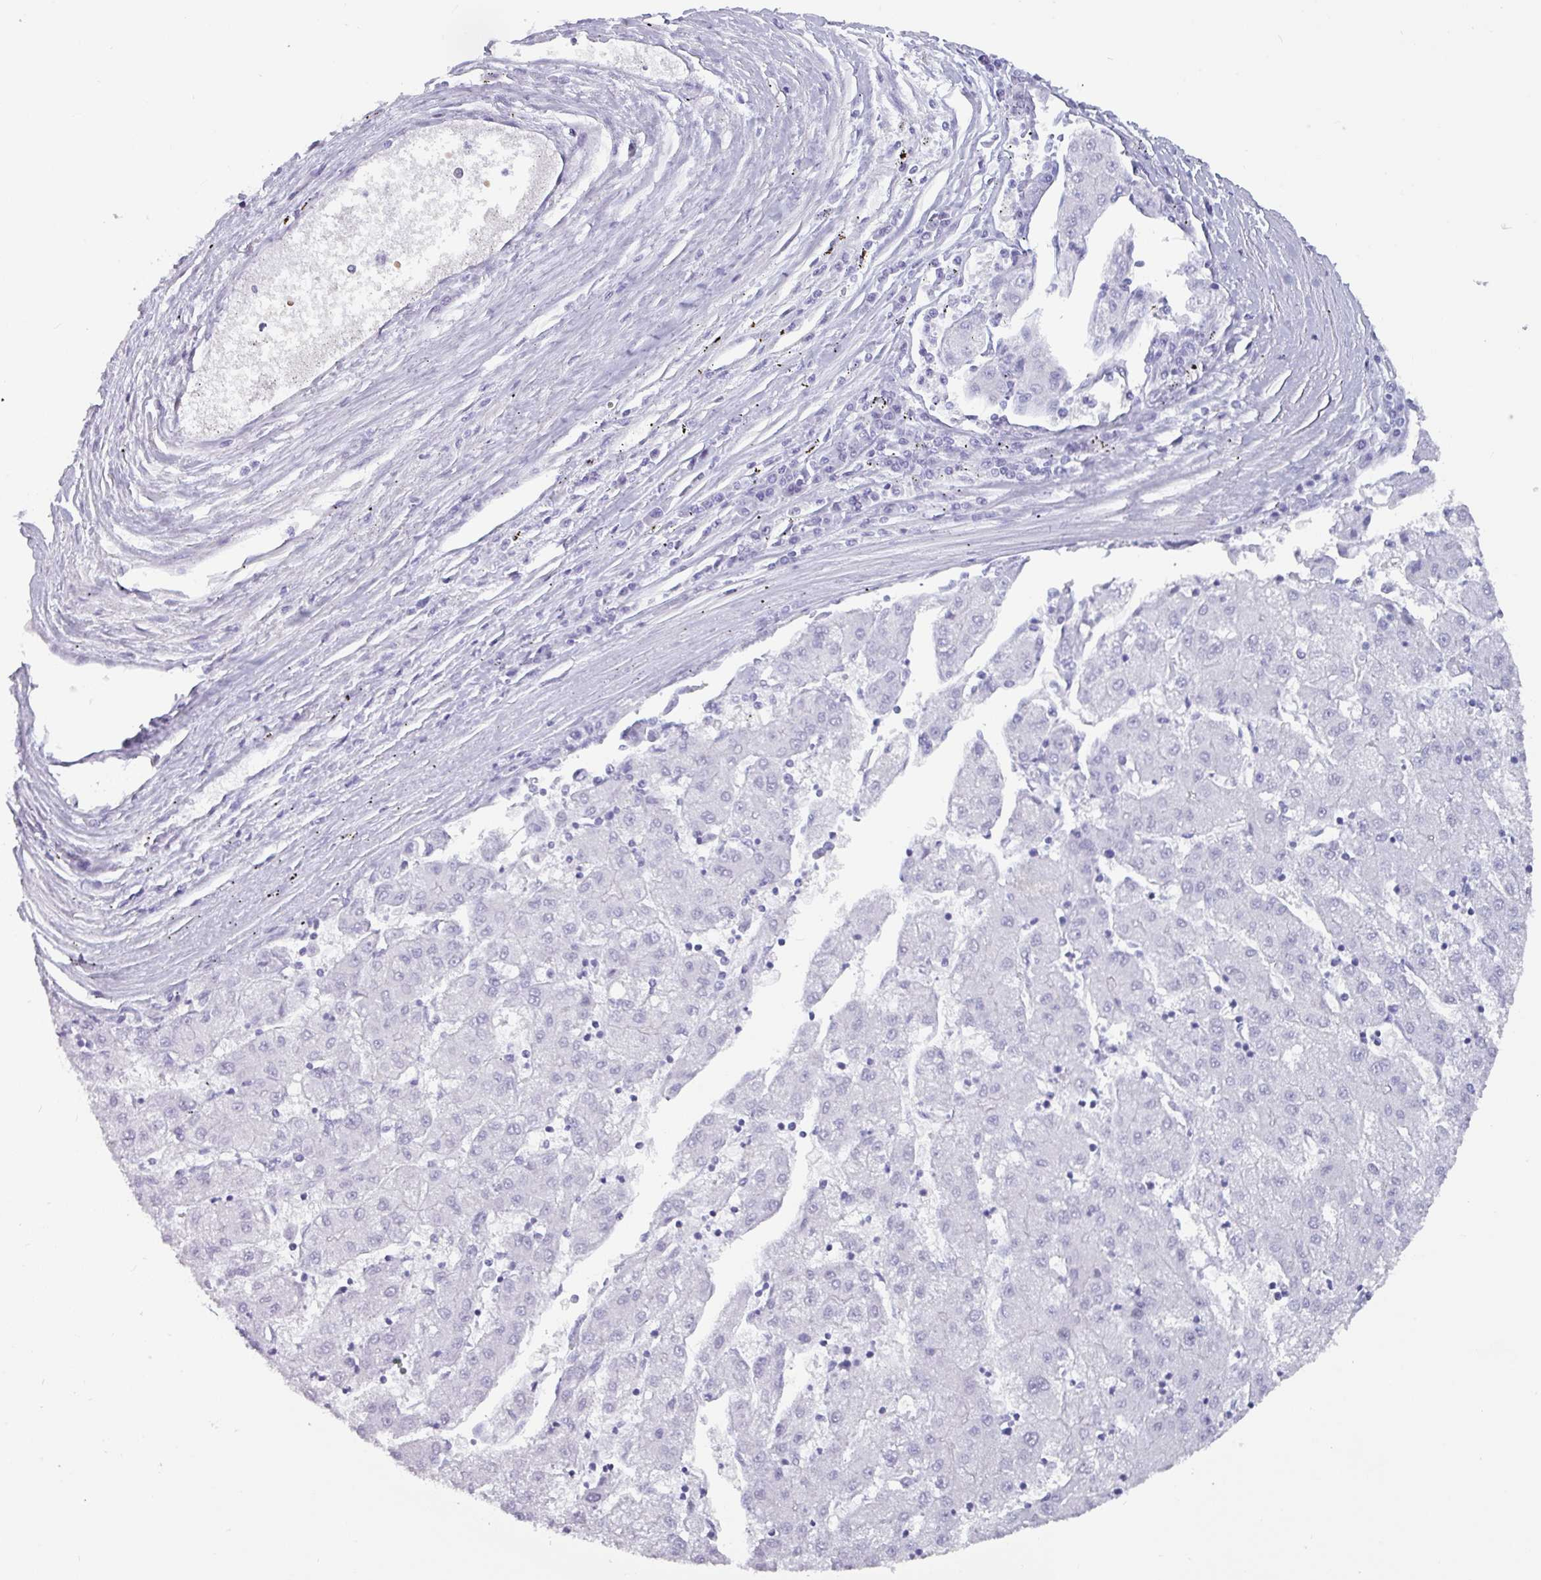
{"staining": {"intensity": "negative", "quantity": "none", "location": "none"}, "tissue": "liver cancer", "cell_type": "Tumor cells", "image_type": "cancer", "snomed": [{"axis": "morphology", "description": "Carcinoma, Hepatocellular, NOS"}, {"axis": "topography", "description": "Liver"}], "caption": "Micrograph shows no significant protein positivity in tumor cells of liver cancer (hepatocellular carcinoma). The staining was performed using DAB to visualize the protein expression in brown, while the nuclei were stained in blue with hematoxylin (Magnification: 20x).", "gene": "CRYBB2", "patient": {"sex": "male", "age": 72}}